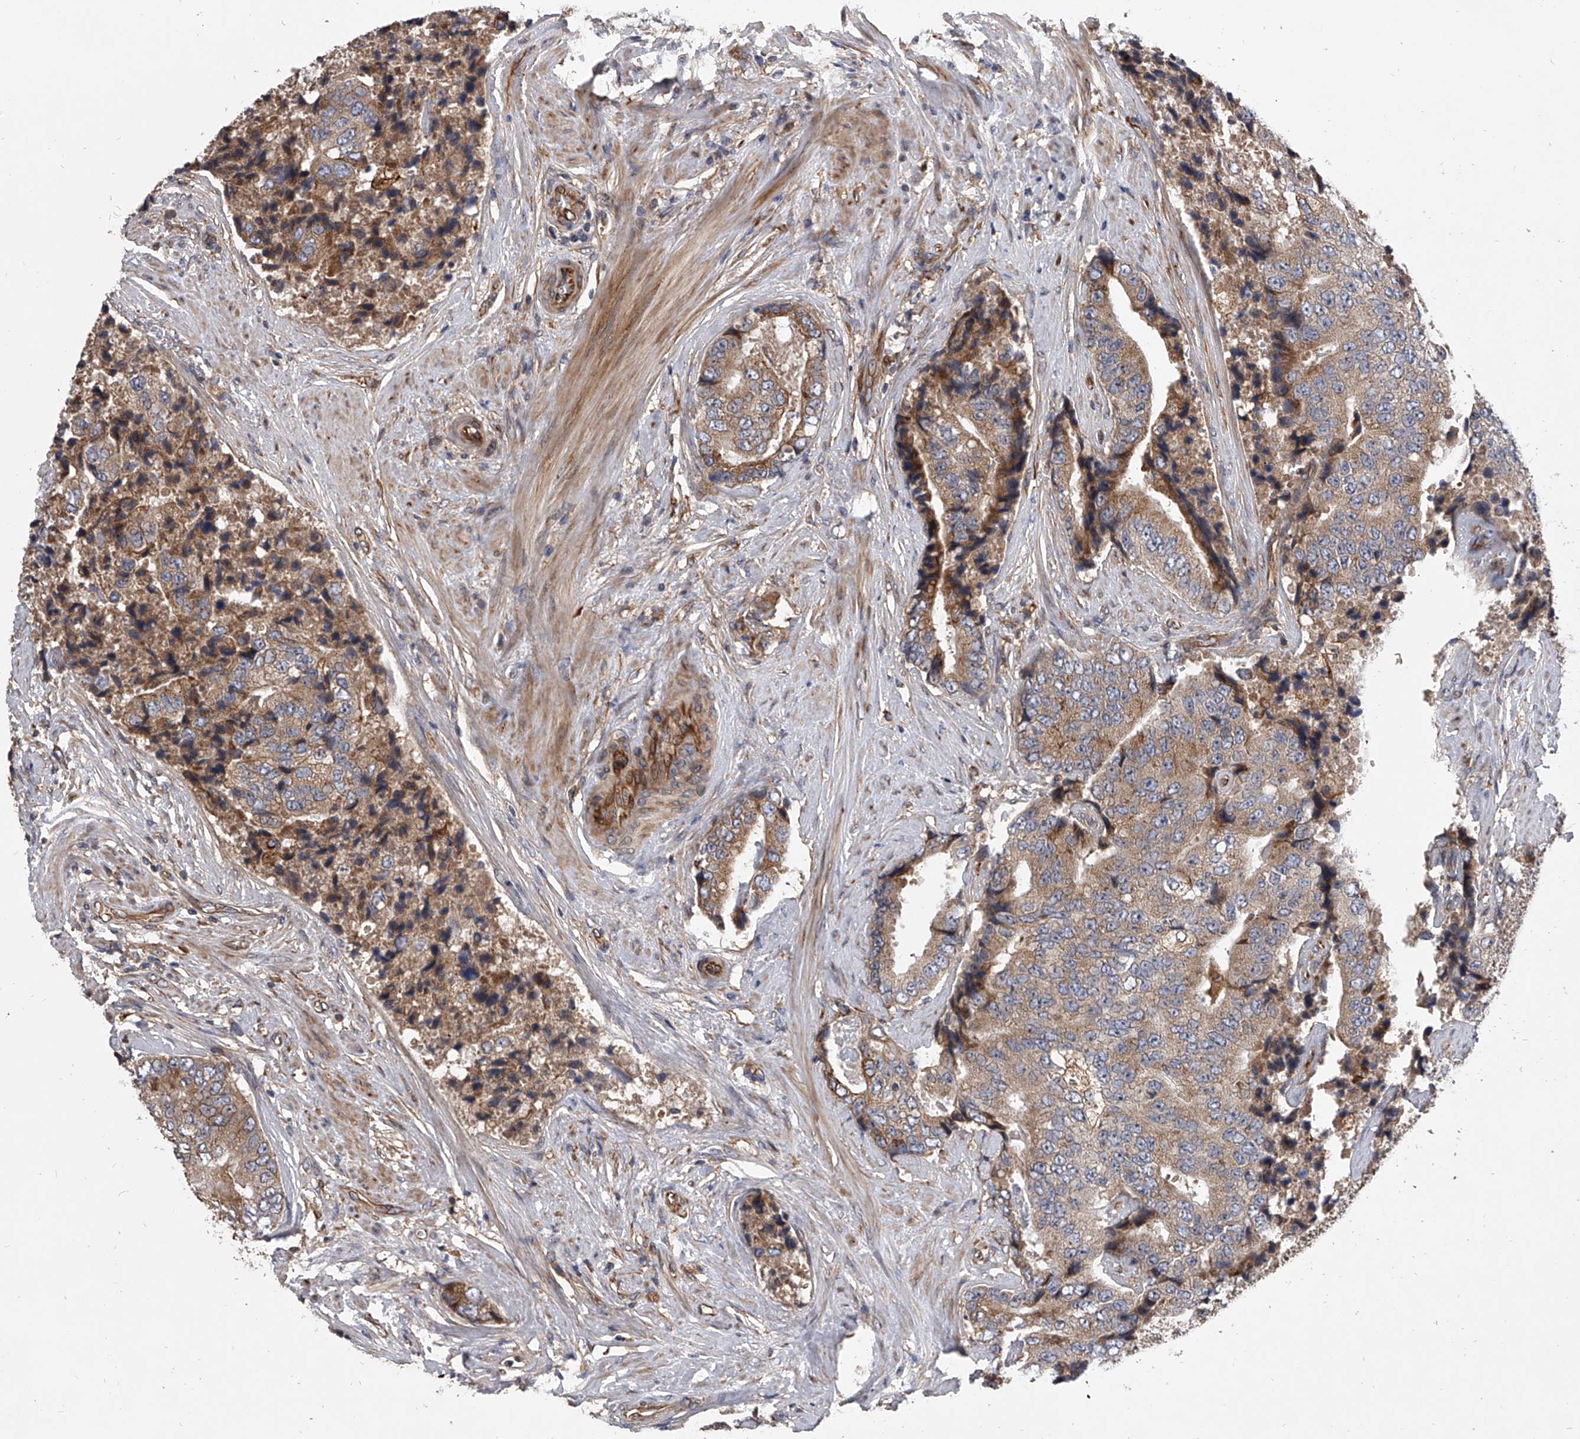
{"staining": {"intensity": "moderate", "quantity": ">75%", "location": "cytoplasmic/membranous"}, "tissue": "prostate cancer", "cell_type": "Tumor cells", "image_type": "cancer", "snomed": [{"axis": "morphology", "description": "Adenocarcinoma, High grade"}, {"axis": "topography", "description": "Prostate"}], "caption": "This image reveals prostate cancer (high-grade adenocarcinoma) stained with IHC to label a protein in brown. The cytoplasmic/membranous of tumor cells show moderate positivity for the protein. Nuclei are counter-stained blue.", "gene": "EXOC4", "patient": {"sex": "male", "age": 70}}